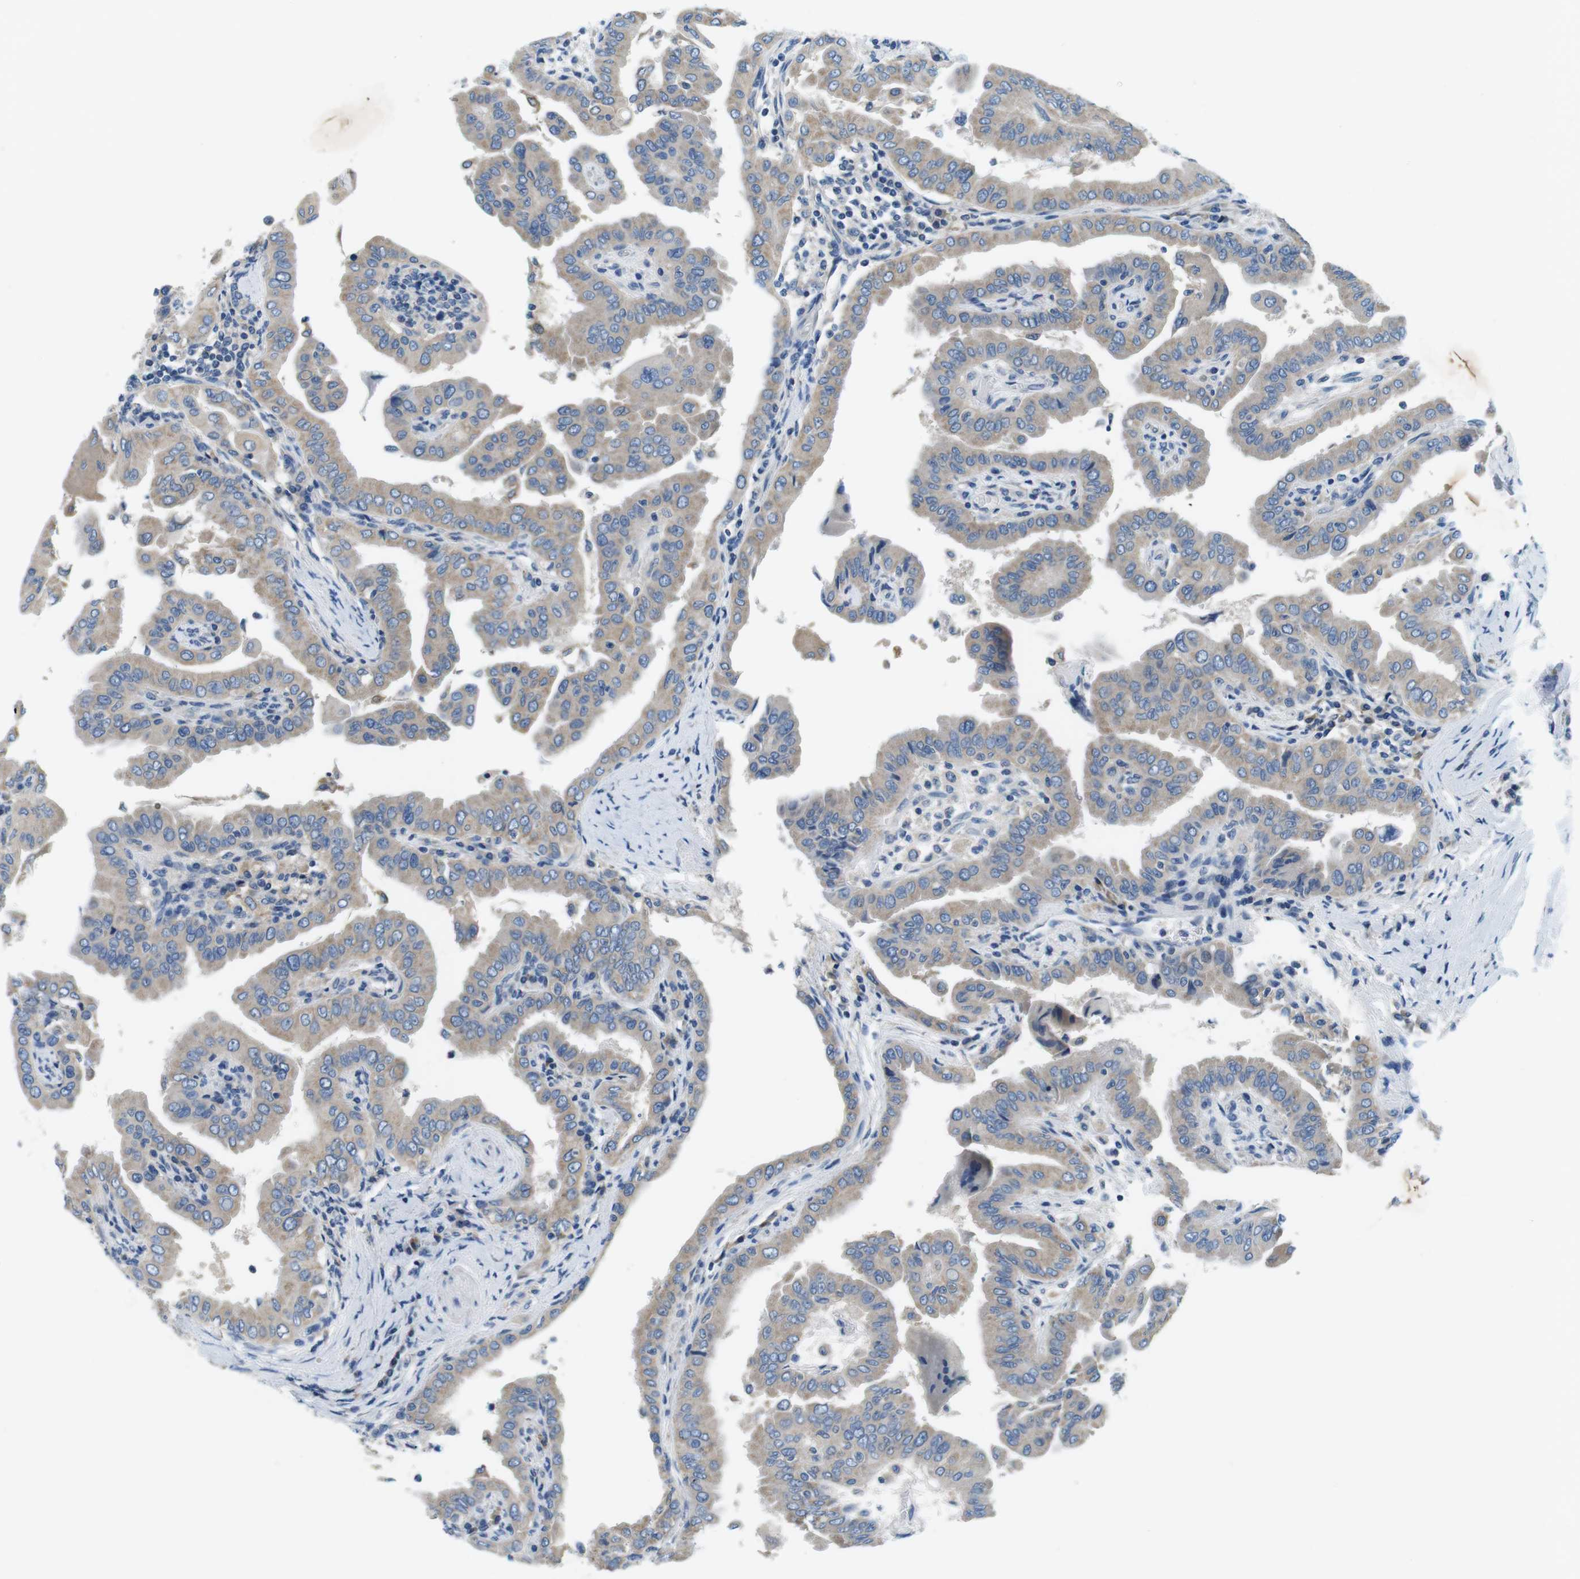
{"staining": {"intensity": "weak", "quantity": ">75%", "location": "cytoplasmic/membranous"}, "tissue": "thyroid cancer", "cell_type": "Tumor cells", "image_type": "cancer", "snomed": [{"axis": "morphology", "description": "Papillary adenocarcinoma, NOS"}, {"axis": "topography", "description": "Thyroid gland"}], "caption": "Immunohistochemical staining of thyroid cancer (papillary adenocarcinoma) shows low levels of weak cytoplasmic/membranous expression in about >75% of tumor cells. (IHC, brightfield microscopy, high magnification).", "gene": "DENND4C", "patient": {"sex": "male", "age": 33}}